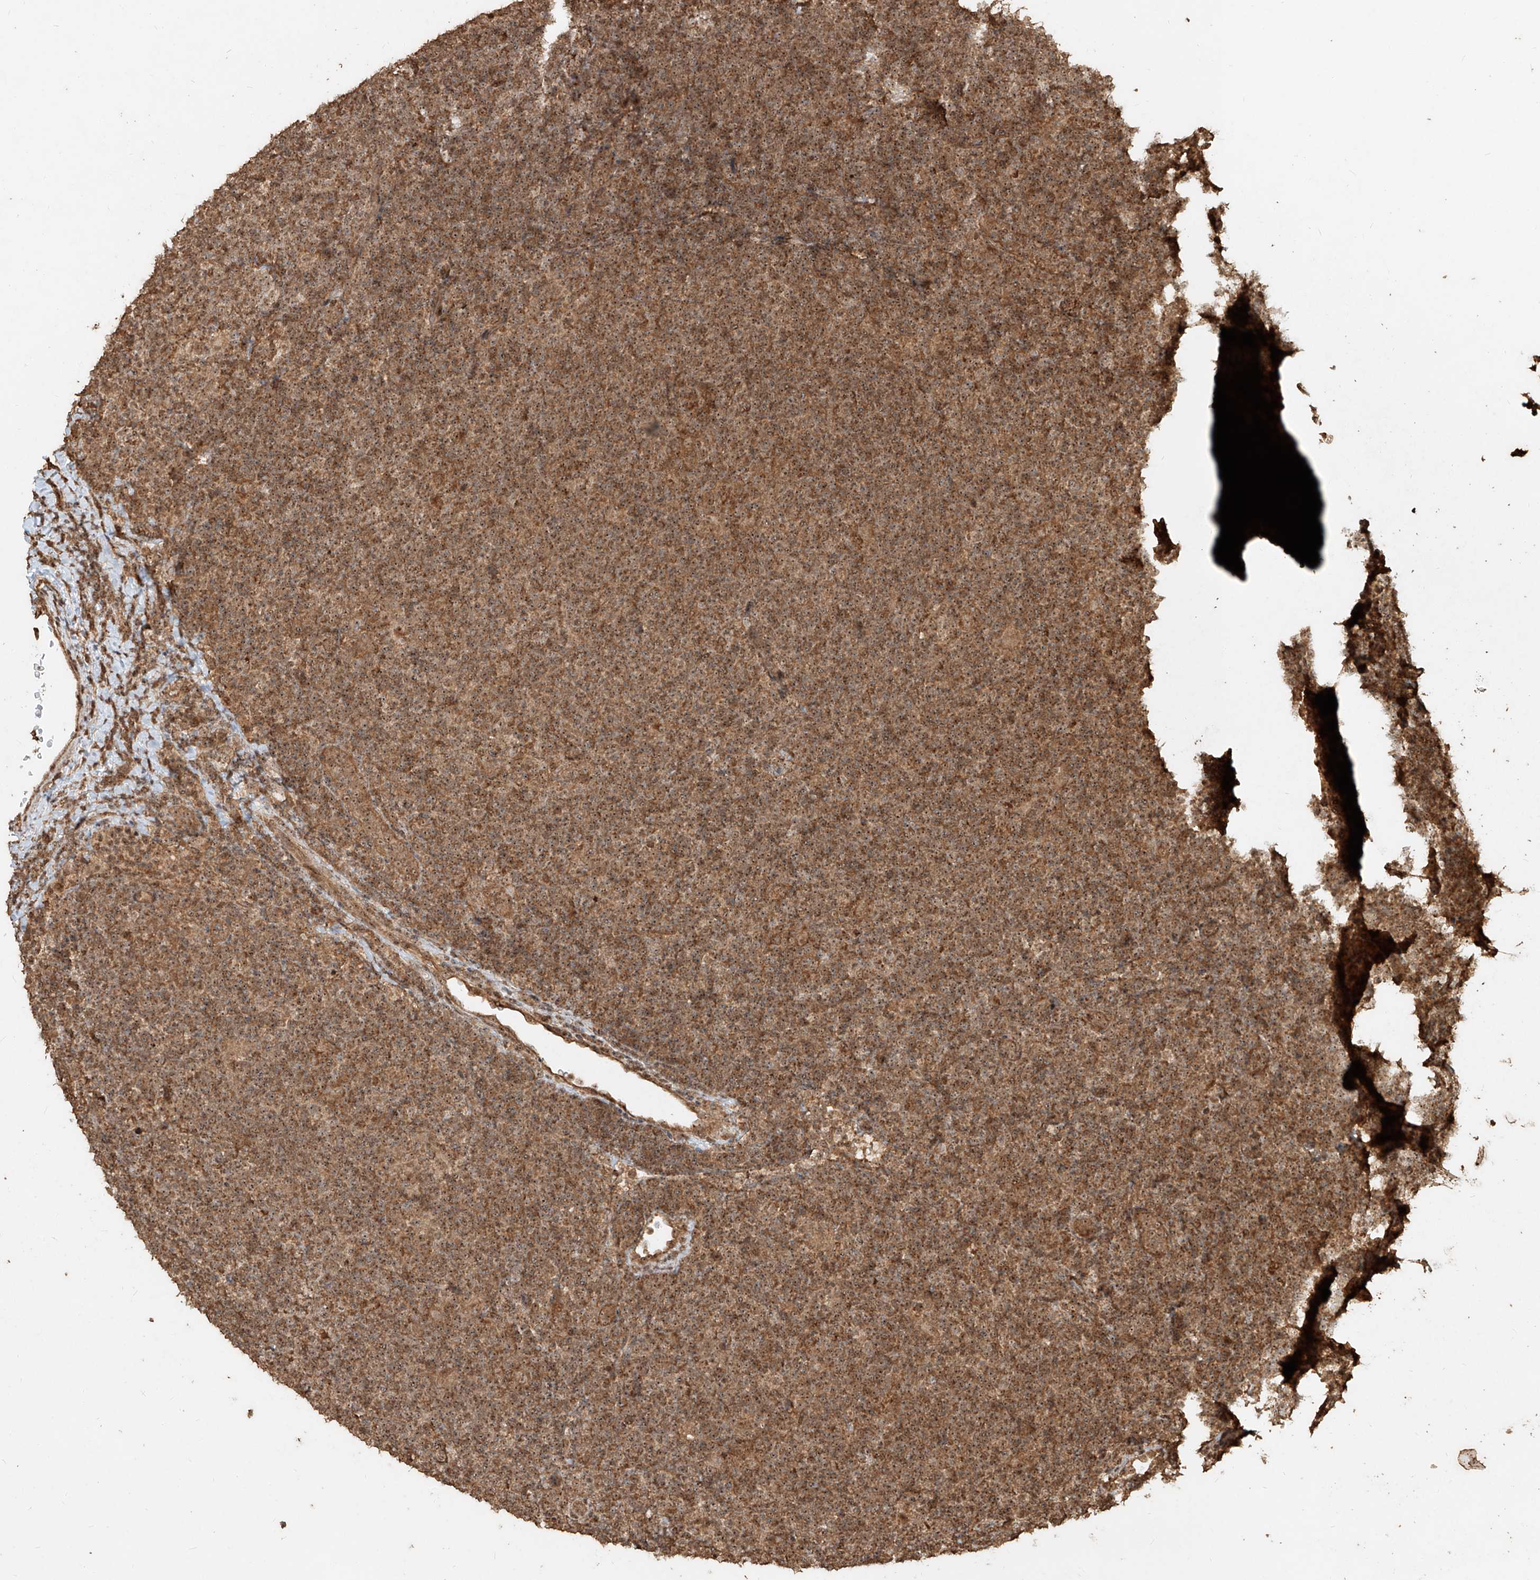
{"staining": {"intensity": "weak", "quantity": ">75%", "location": "nuclear"}, "tissue": "lymphoma", "cell_type": "Tumor cells", "image_type": "cancer", "snomed": [{"axis": "morphology", "description": "Hodgkin's disease, NOS"}, {"axis": "topography", "description": "Lymph node"}], "caption": "Approximately >75% of tumor cells in Hodgkin's disease reveal weak nuclear protein staining as visualized by brown immunohistochemical staining.", "gene": "ZNF660", "patient": {"sex": "female", "age": 57}}